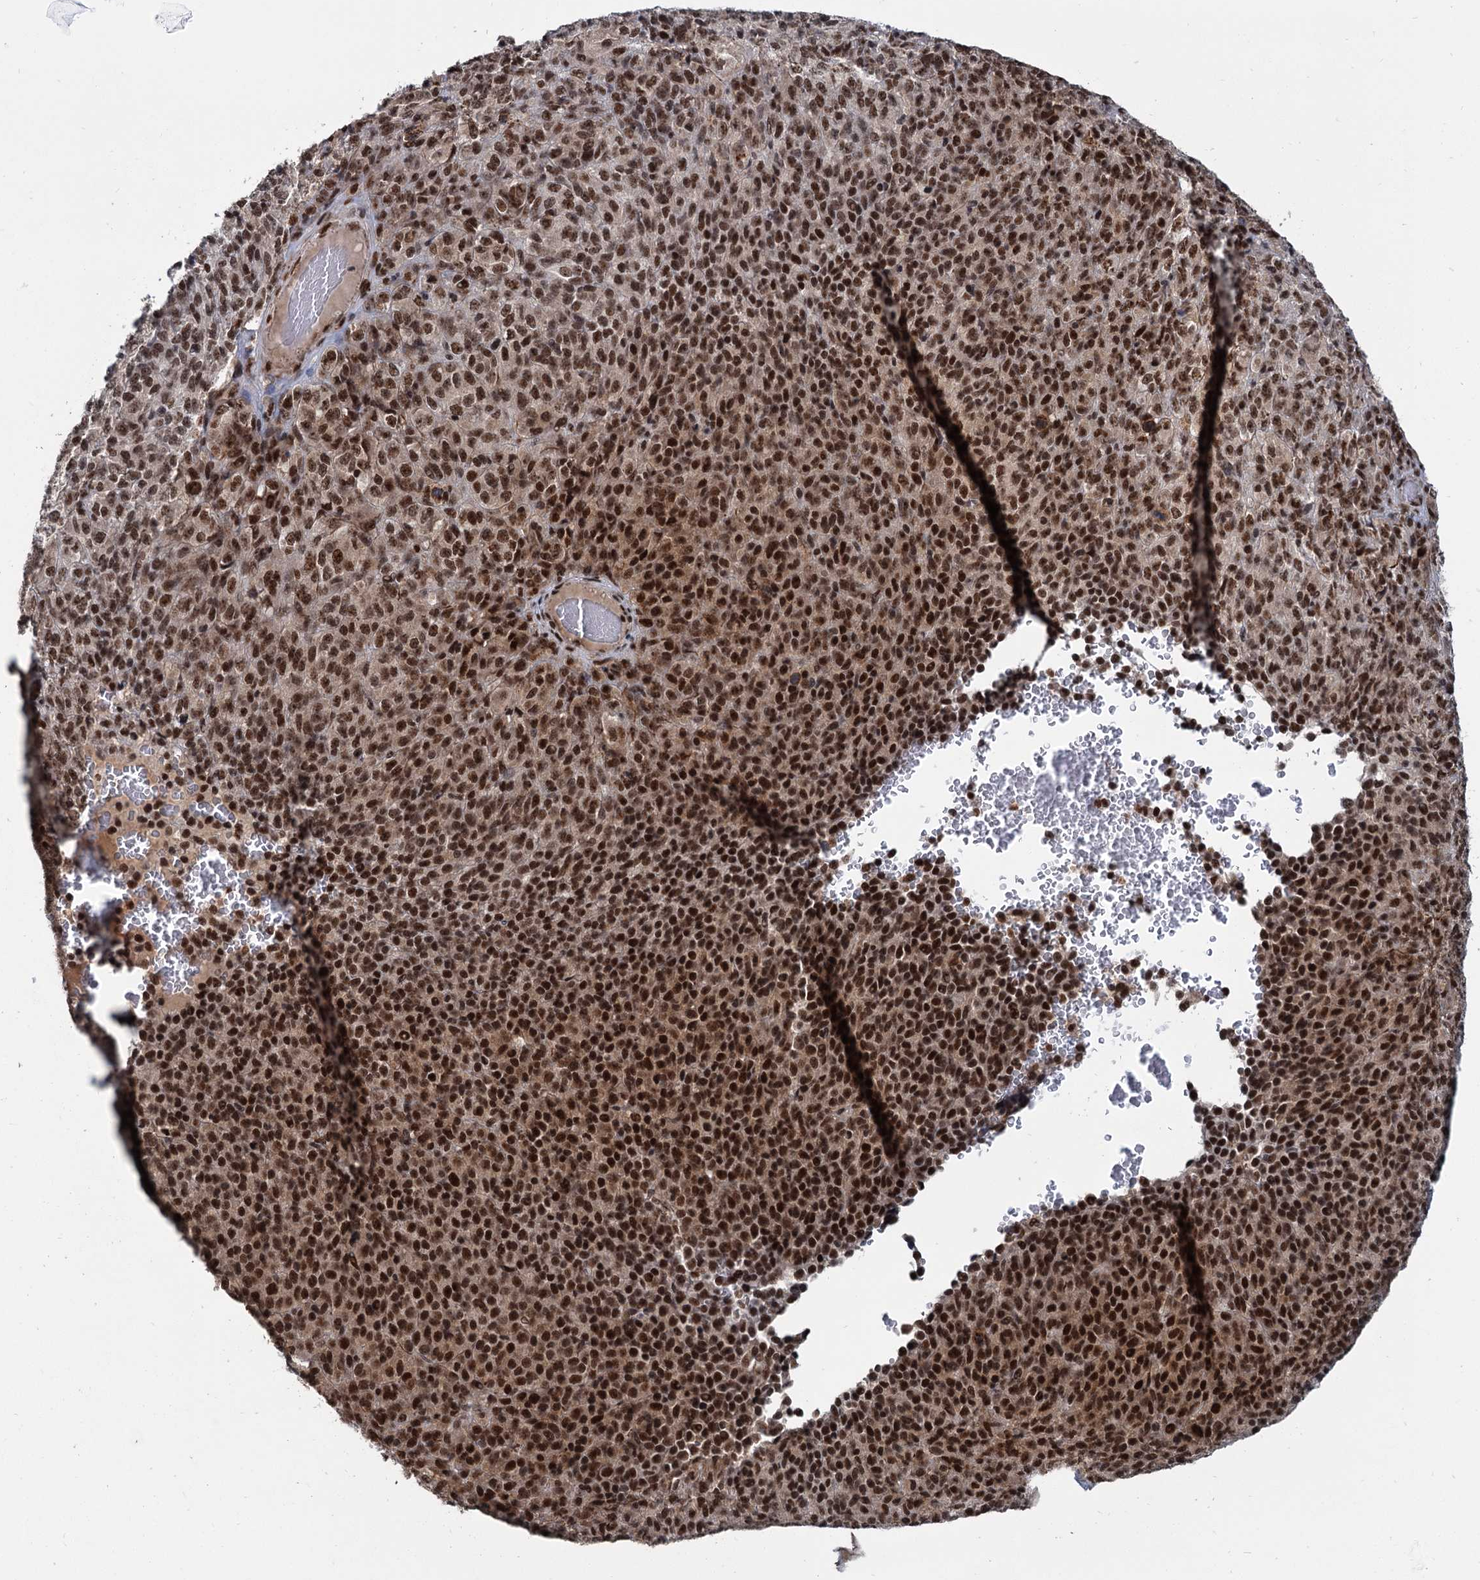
{"staining": {"intensity": "strong", "quantity": ">75%", "location": "cytoplasmic/membranous,nuclear"}, "tissue": "melanoma", "cell_type": "Tumor cells", "image_type": "cancer", "snomed": [{"axis": "morphology", "description": "Malignant melanoma, Metastatic site"}, {"axis": "topography", "description": "Brain"}], "caption": "Protein expression analysis of human malignant melanoma (metastatic site) reveals strong cytoplasmic/membranous and nuclear expression in about >75% of tumor cells.", "gene": "WBP4", "patient": {"sex": "female", "age": 56}}